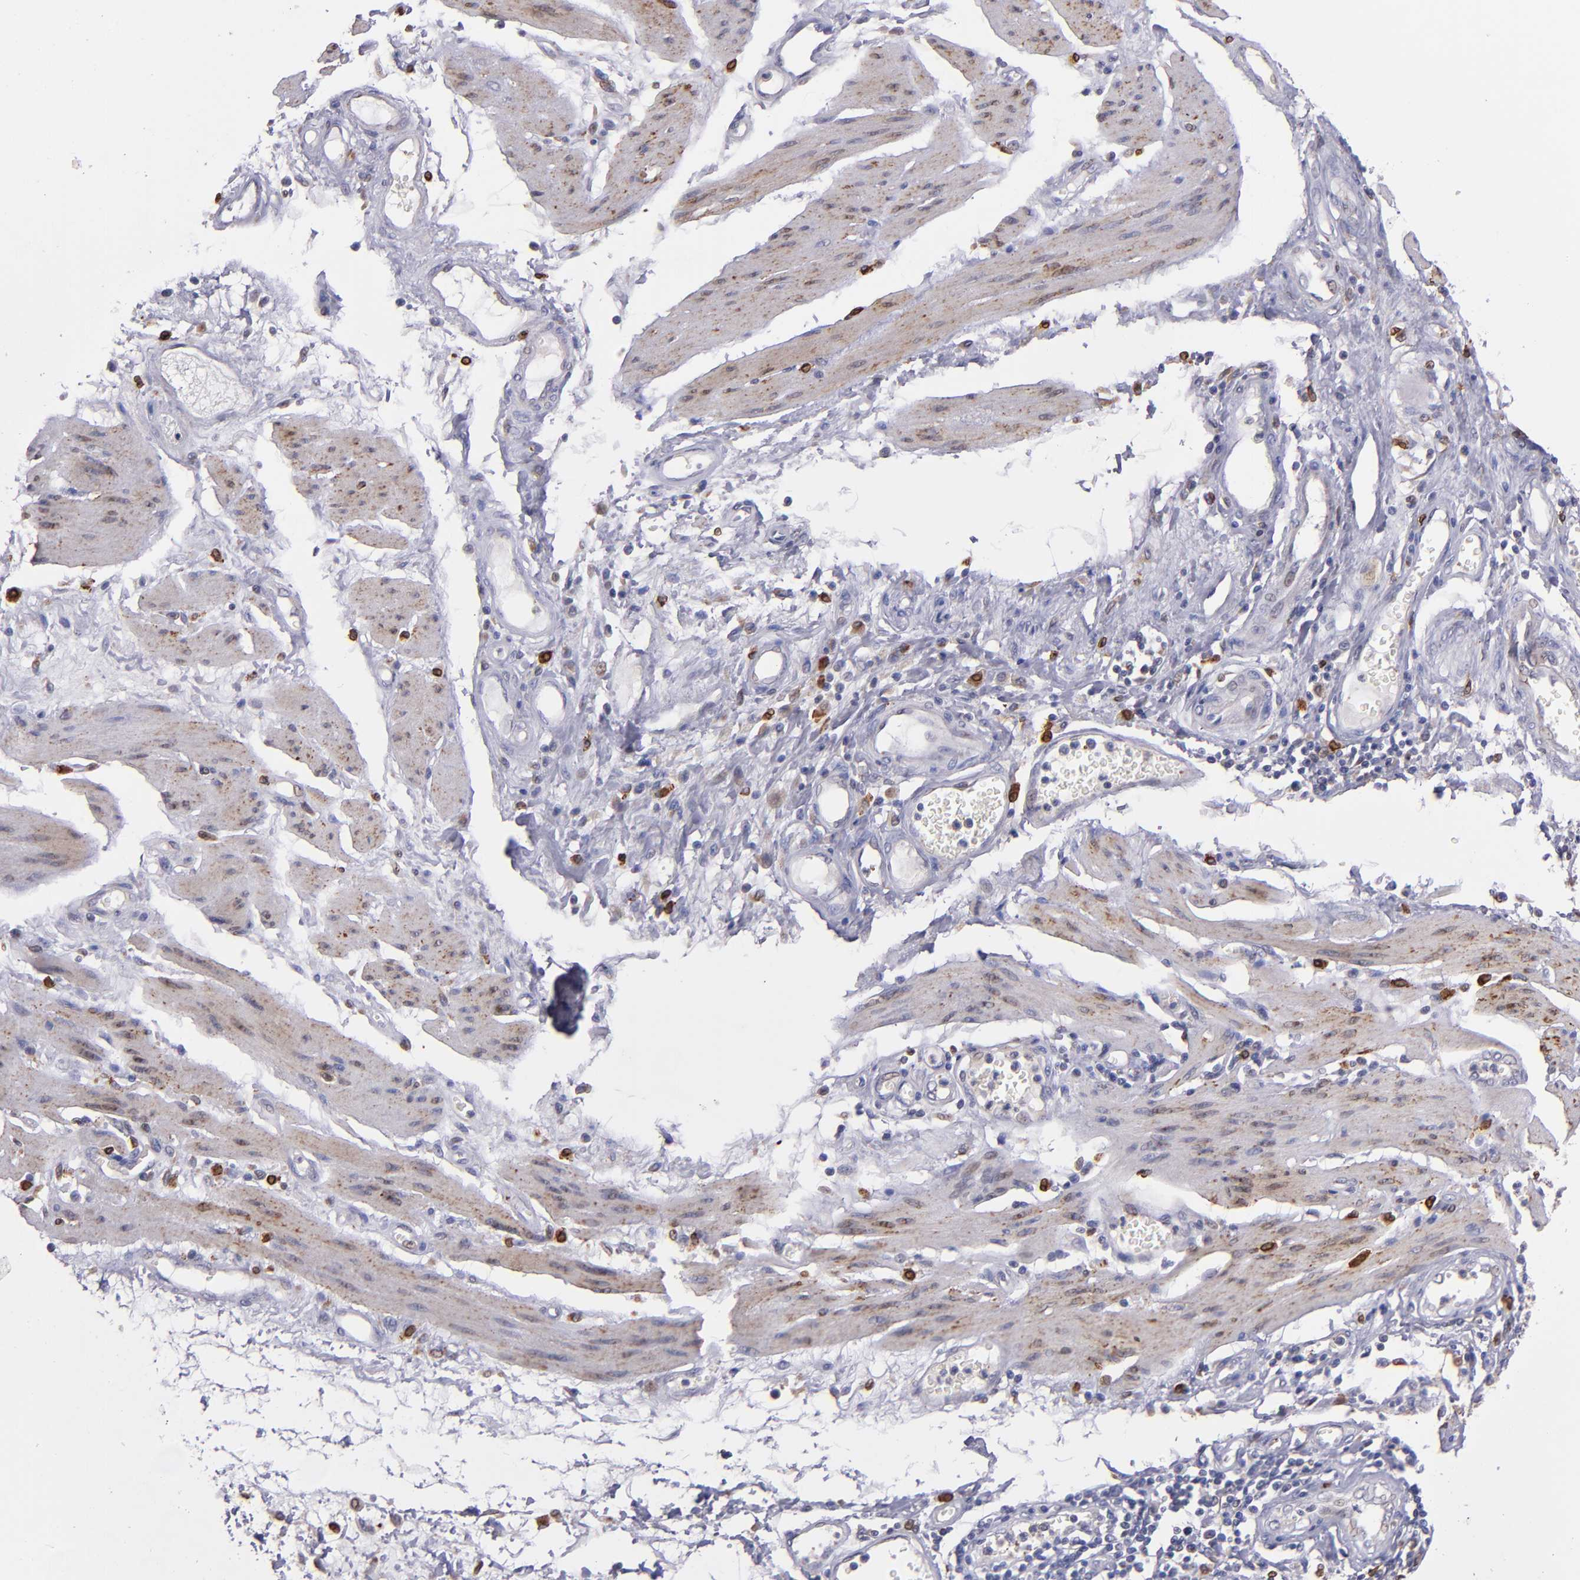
{"staining": {"intensity": "weak", "quantity": "<25%", "location": "cytoplasmic/membranous"}, "tissue": "stomach cancer", "cell_type": "Tumor cells", "image_type": "cancer", "snomed": [{"axis": "morphology", "description": "Adenocarcinoma, NOS"}, {"axis": "topography", "description": "Pancreas"}, {"axis": "topography", "description": "Stomach, upper"}], "caption": "Image shows no significant protein positivity in tumor cells of stomach adenocarcinoma.", "gene": "PTGS1", "patient": {"sex": "male", "age": 77}}